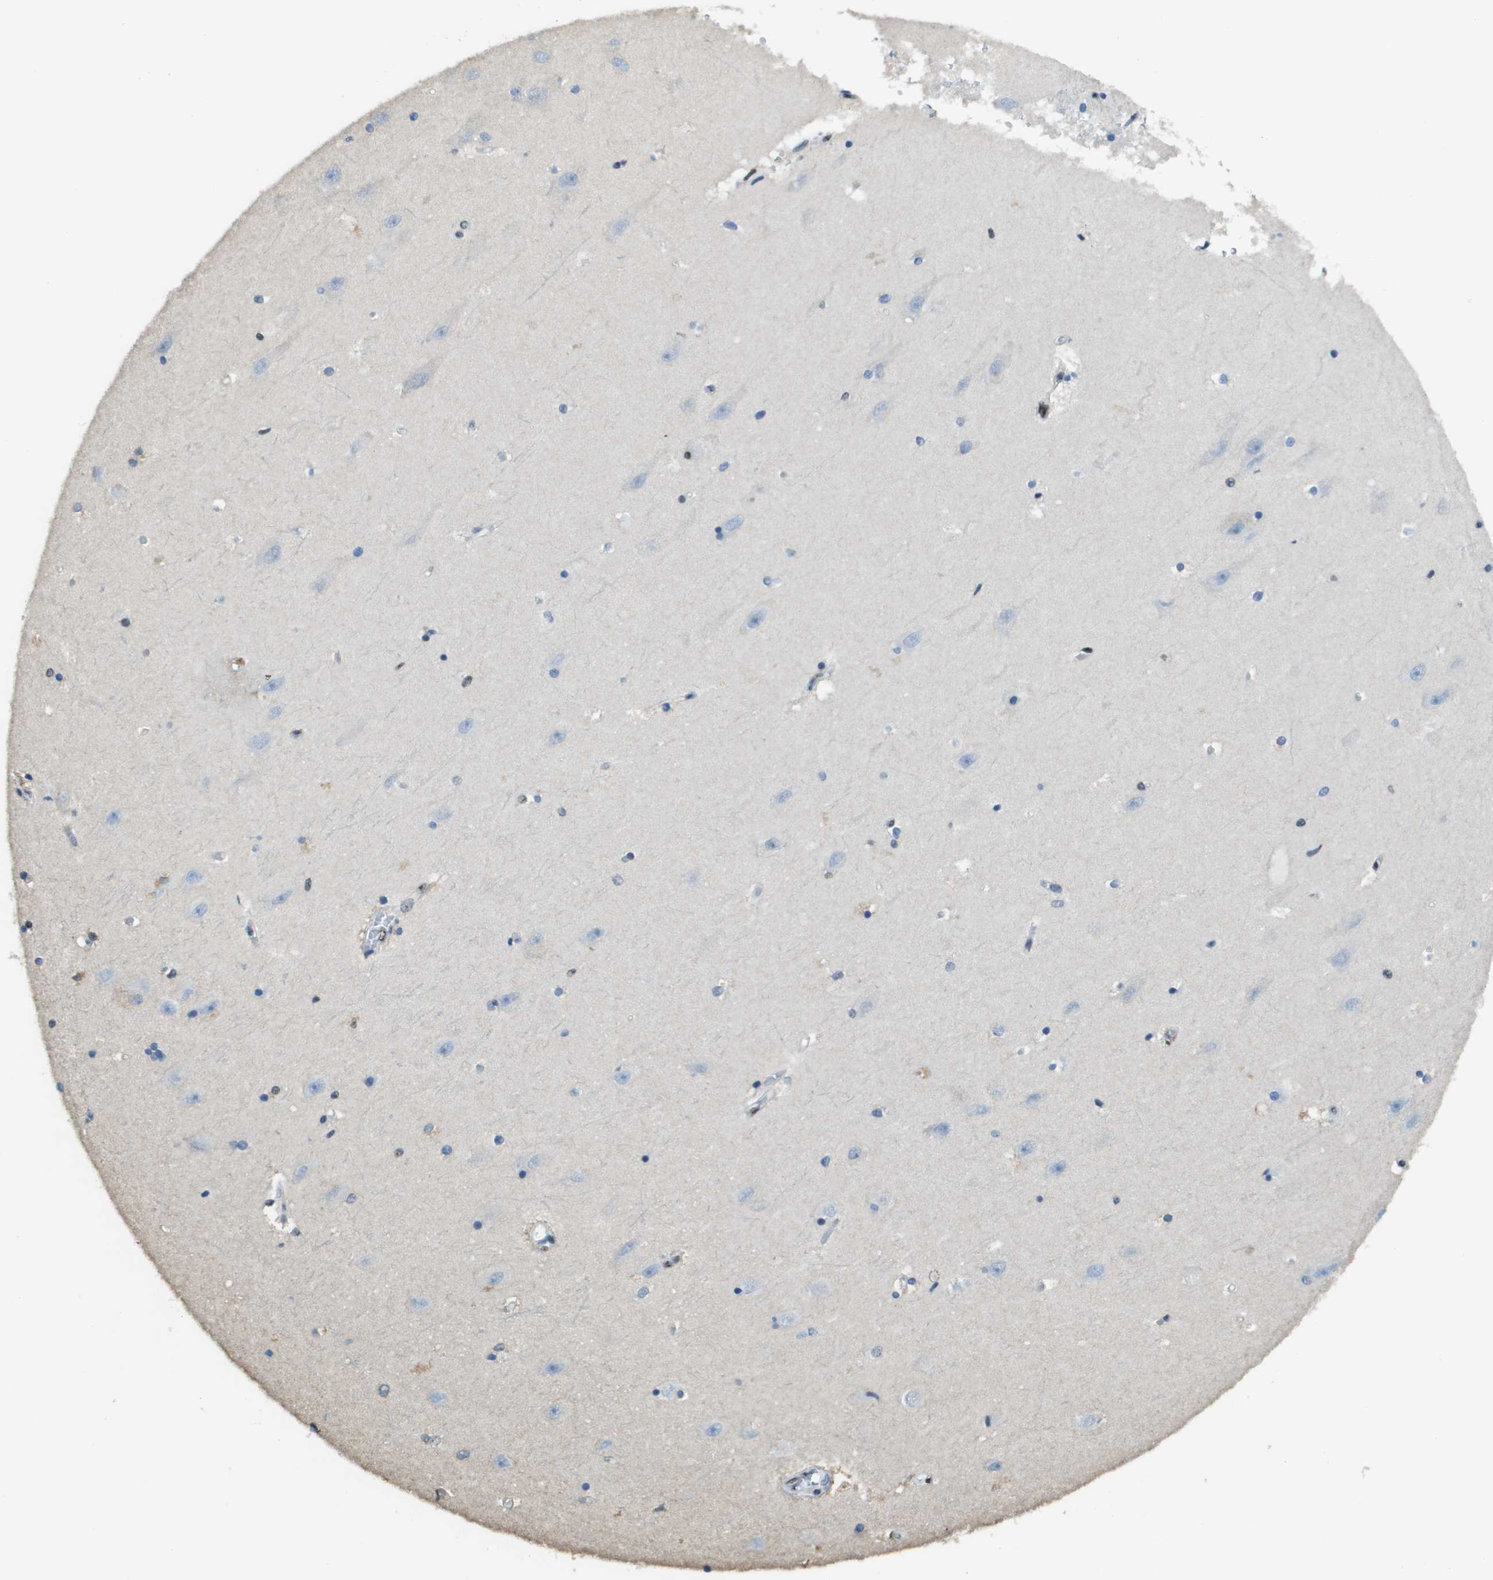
{"staining": {"intensity": "moderate", "quantity": "<25%", "location": "nuclear"}, "tissue": "hippocampus", "cell_type": "Glial cells", "image_type": "normal", "snomed": [{"axis": "morphology", "description": "Normal tissue, NOS"}, {"axis": "topography", "description": "Hippocampus"}], "caption": "Immunohistochemical staining of normal hippocampus shows moderate nuclear protein staining in approximately <25% of glial cells.", "gene": "SP100", "patient": {"sex": "male", "age": 45}}